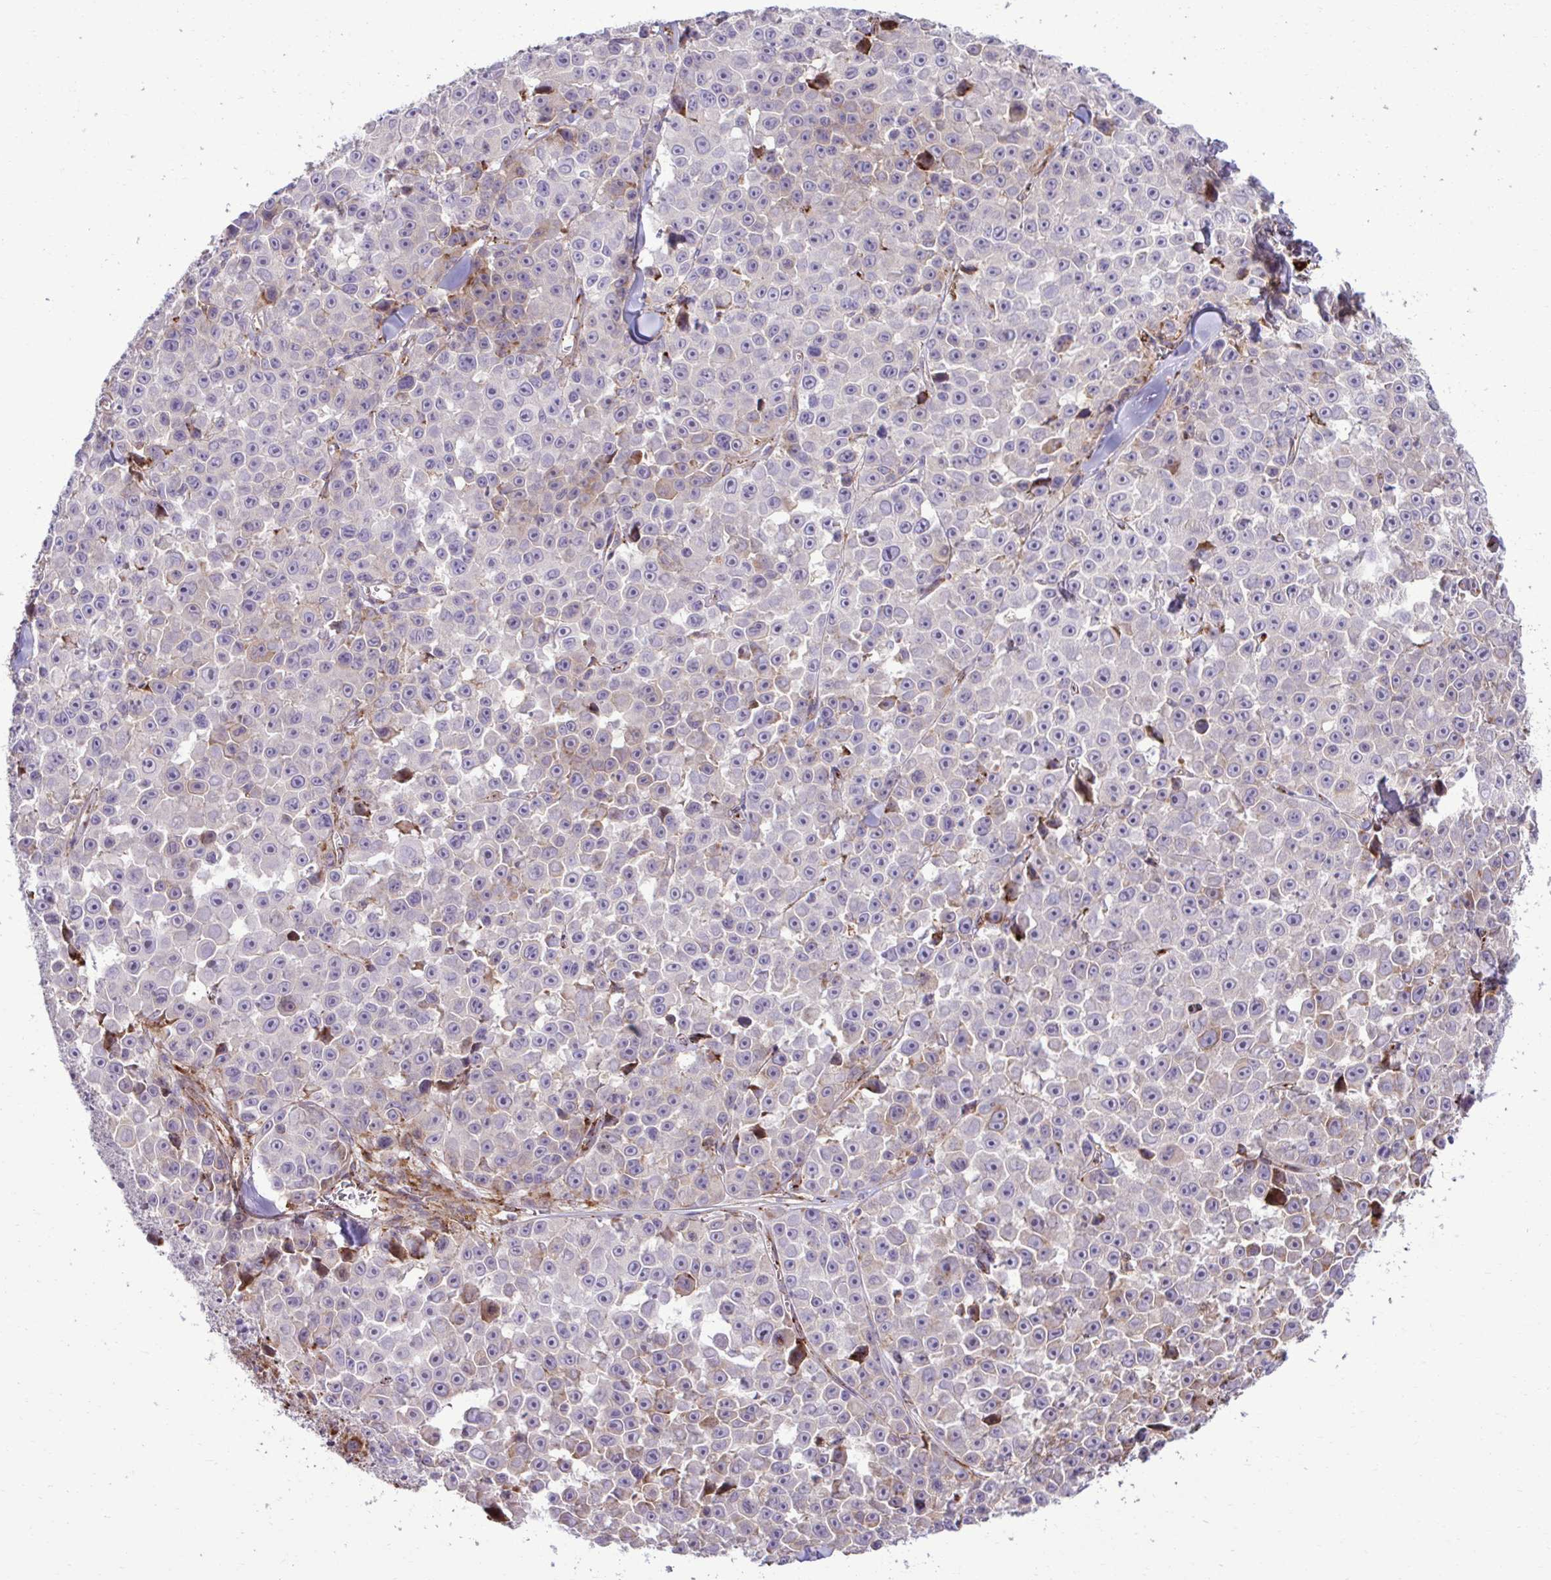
{"staining": {"intensity": "negative", "quantity": "none", "location": "none"}, "tissue": "melanoma", "cell_type": "Tumor cells", "image_type": "cancer", "snomed": [{"axis": "morphology", "description": "Malignant melanoma, NOS"}, {"axis": "topography", "description": "Skin"}], "caption": "The histopathology image demonstrates no significant expression in tumor cells of melanoma.", "gene": "LIMS1", "patient": {"sex": "female", "age": 66}}